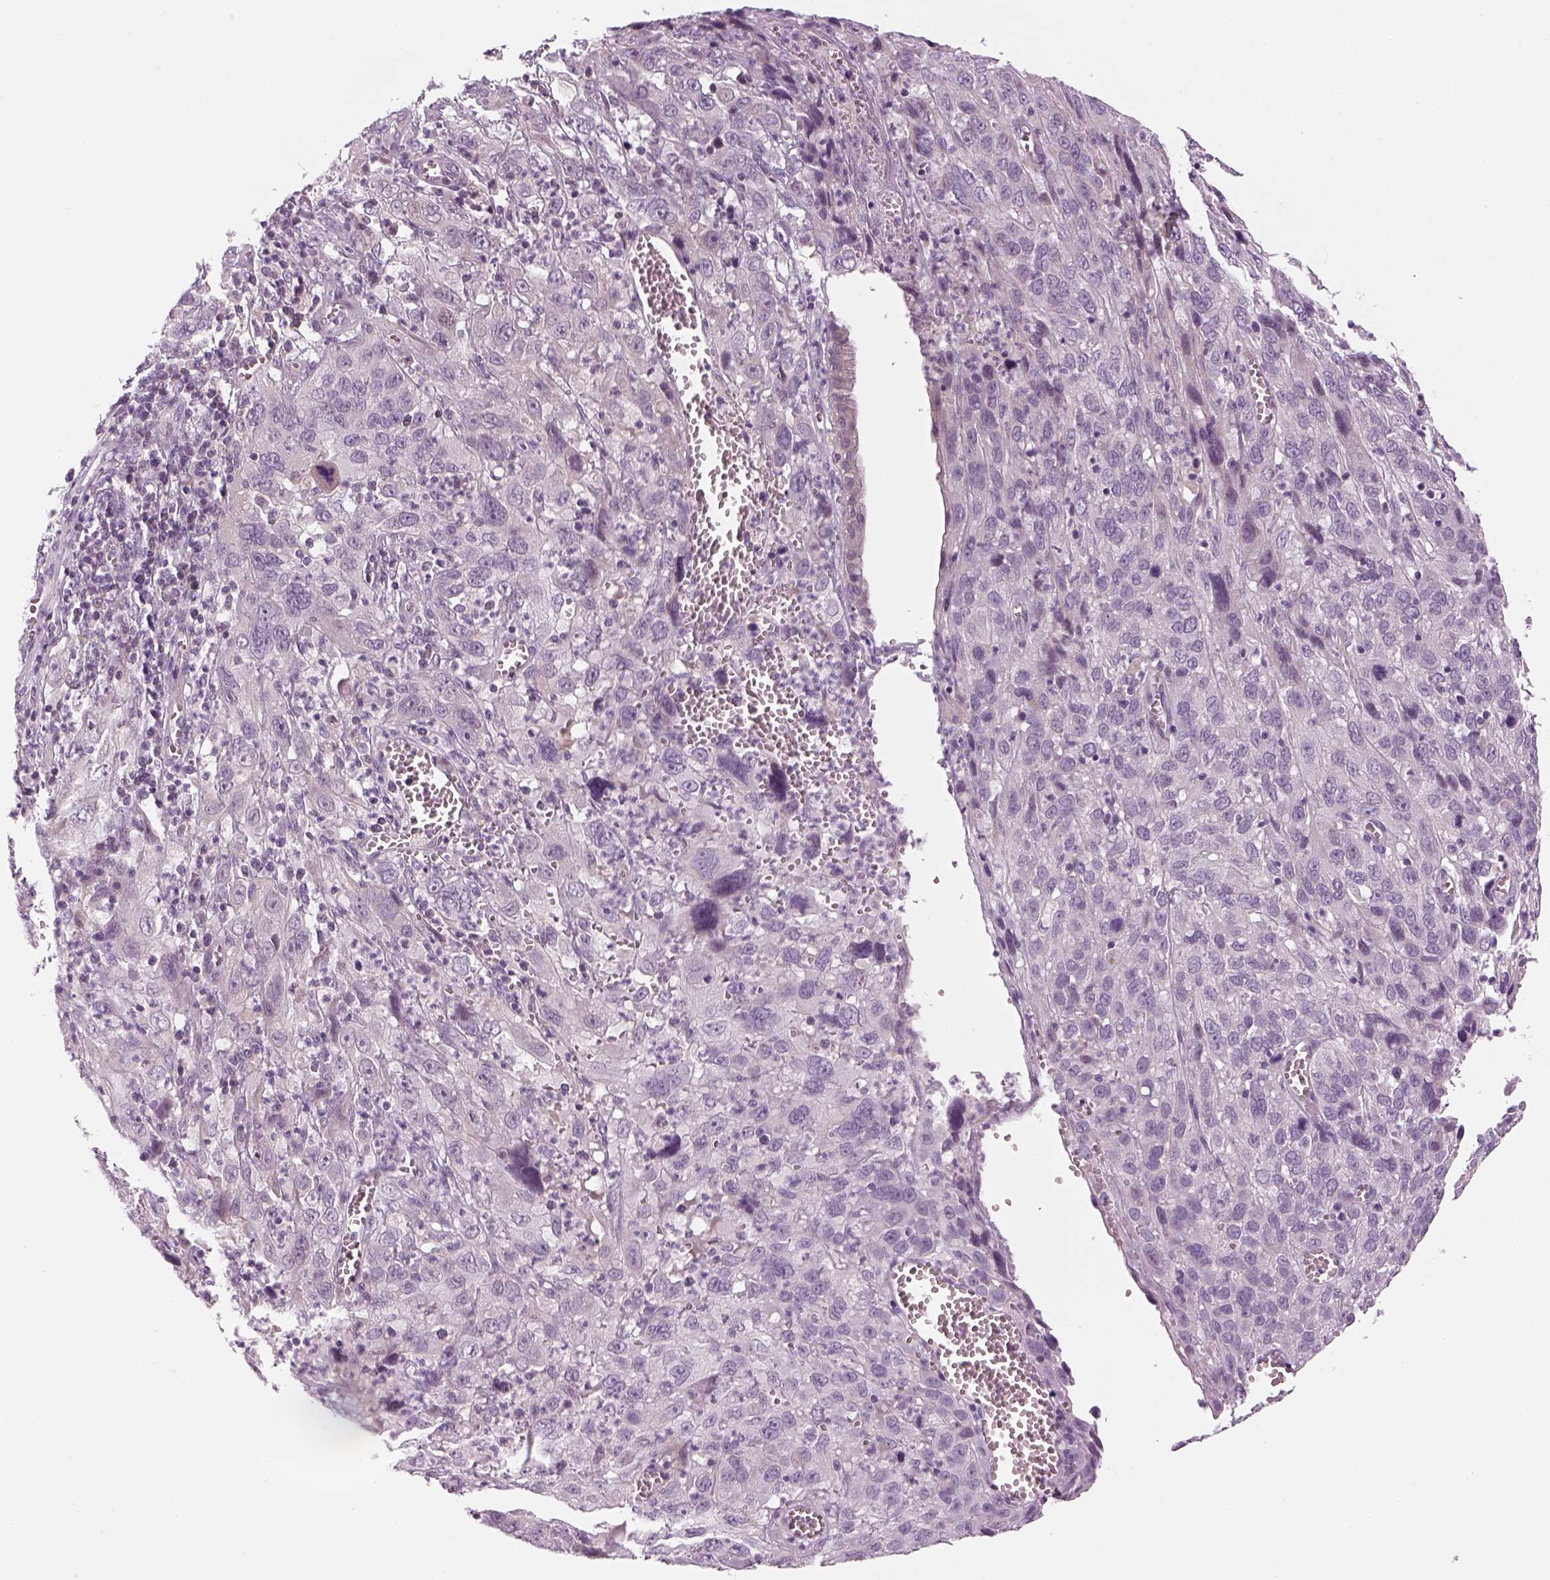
{"staining": {"intensity": "negative", "quantity": "none", "location": "none"}, "tissue": "cervical cancer", "cell_type": "Tumor cells", "image_type": "cancer", "snomed": [{"axis": "morphology", "description": "Squamous cell carcinoma, NOS"}, {"axis": "topography", "description": "Cervix"}], "caption": "This is an immunohistochemistry micrograph of cervical squamous cell carcinoma. There is no expression in tumor cells.", "gene": "LRRIQ3", "patient": {"sex": "female", "age": 32}}